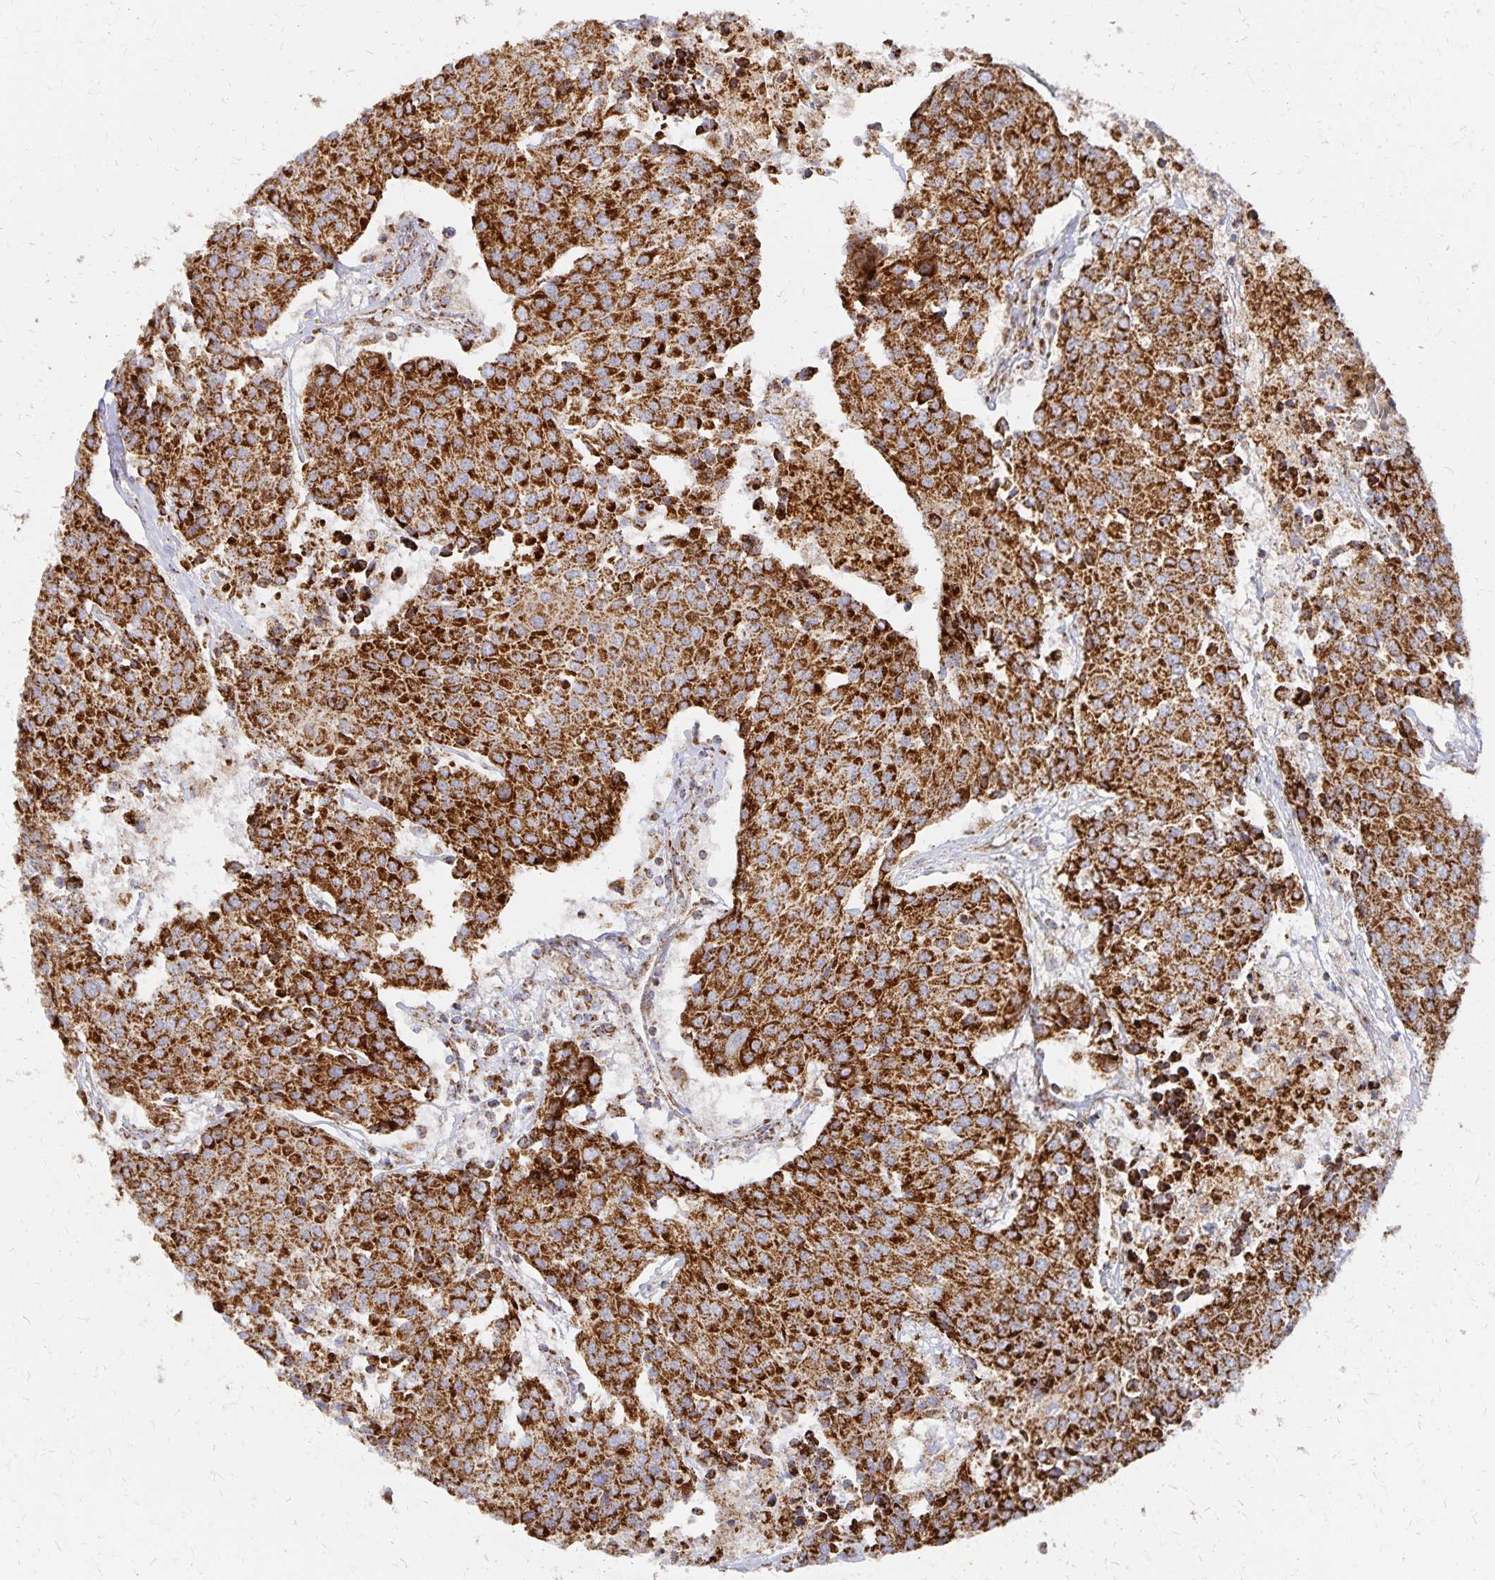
{"staining": {"intensity": "strong", "quantity": ">75%", "location": "cytoplasmic/membranous"}, "tissue": "urothelial cancer", "cell_type": "Tumor cells", "image_type": "cancer", "snomed": [{"axis": "morphology", "description": "Urothelial carcinoma, High grade"}, {"axis": "topography", "description": "Urinary bladder"}], "caption": "Protein staining demonstrates strong cytoplasmic/membranous positivity in approximately >75% of tumor cells in high-grade urothelial carcinoma.", "gene": "STOML2", "patient": {"sex": "female", "age": 85}}